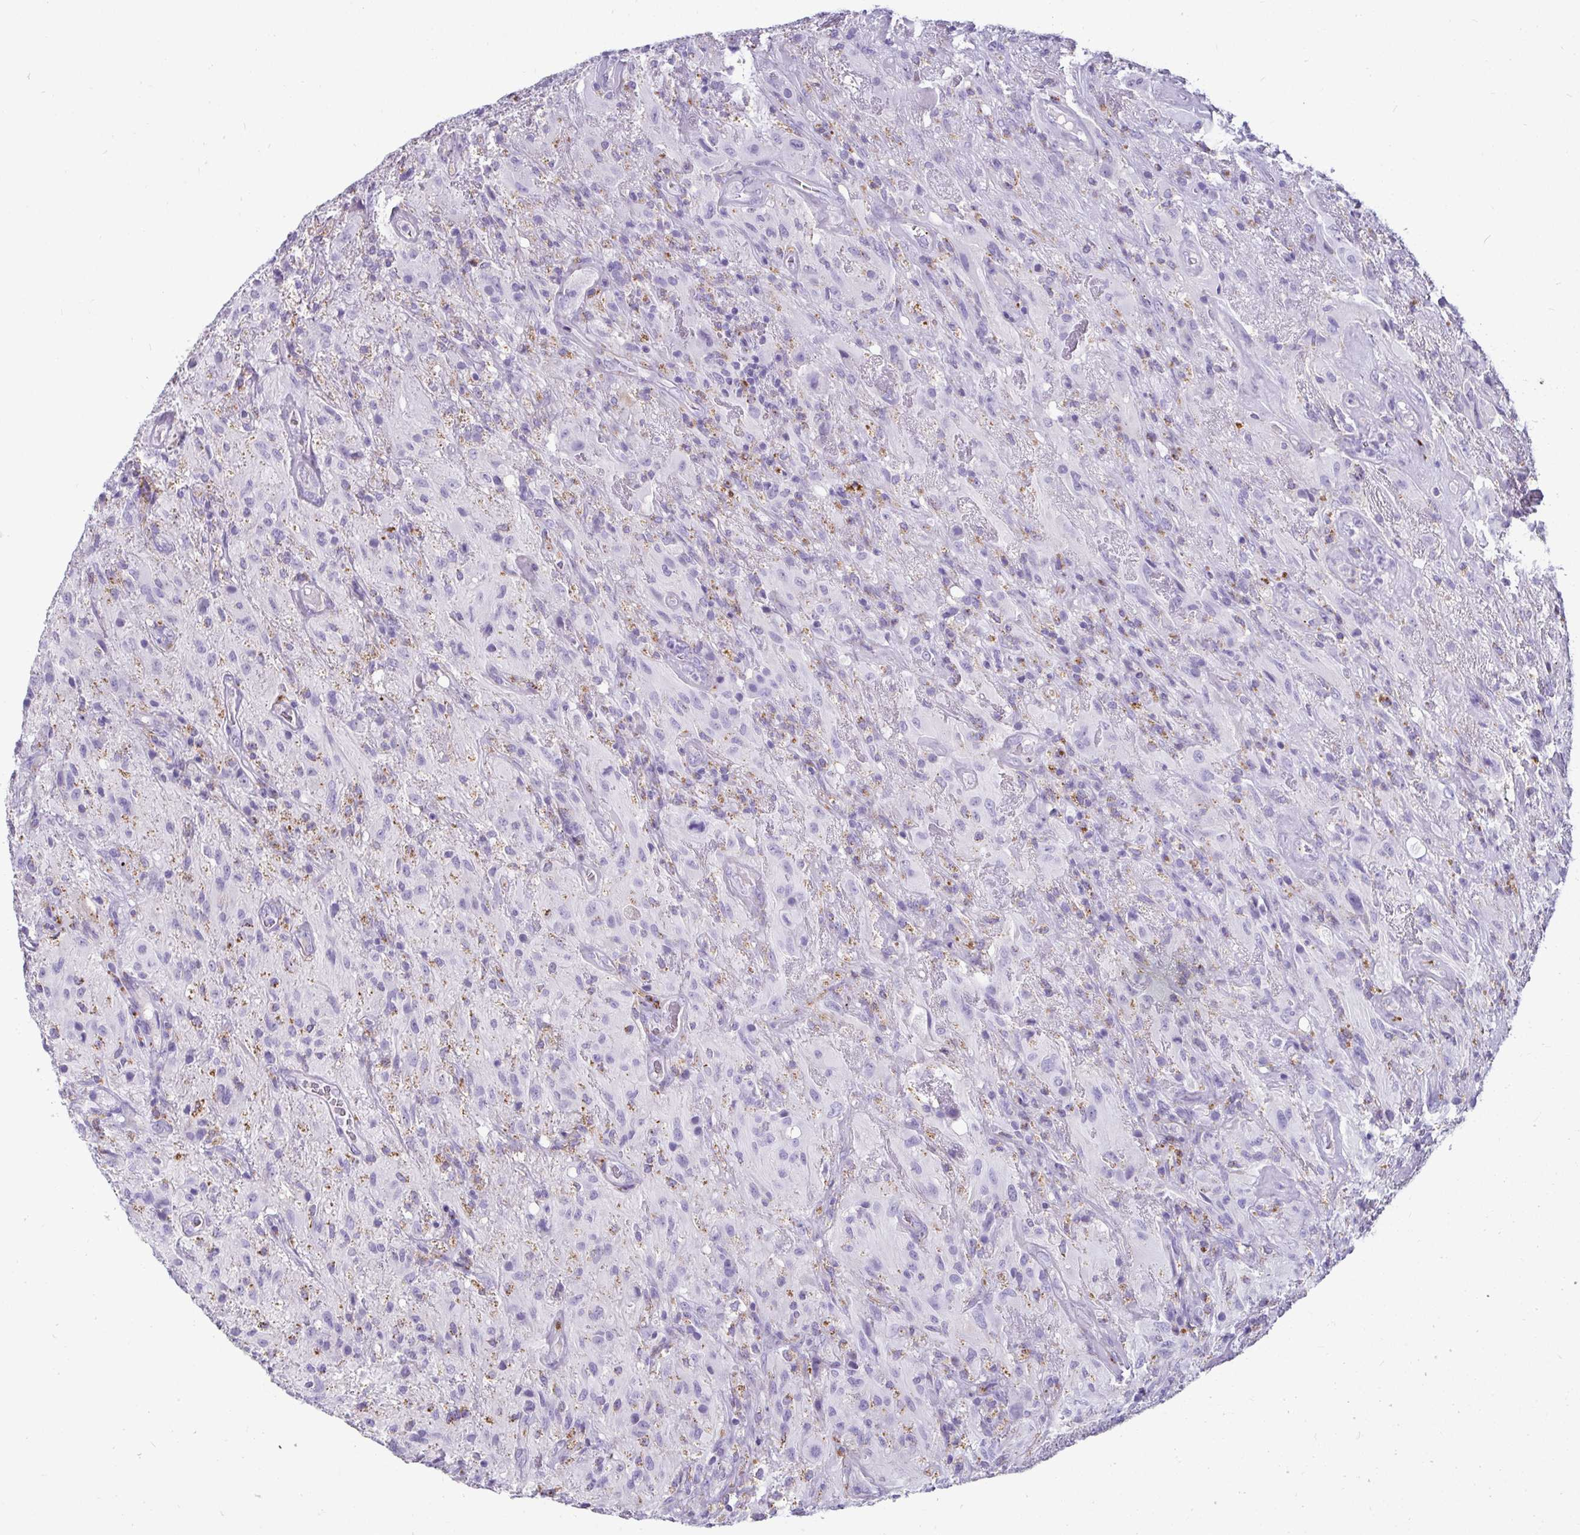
{"staining": {"intensity": "negative", "quantity": "none", "location": "none"}, "tissue": "glioma", "cell_type": "Tumor cells", "image_type": "cancer", "snomed": [{"axis": "morphology", "description": "Glioma, malignant, High grade"}, {"axis": "topography", "description": "Brain"}], "caption": "This is an IHC histopathology image of human malignant high-grade glioma. There is no staining in tumor cells.", "gene": "CTSZ", "patient": {"sex": "male", "age": 46}}